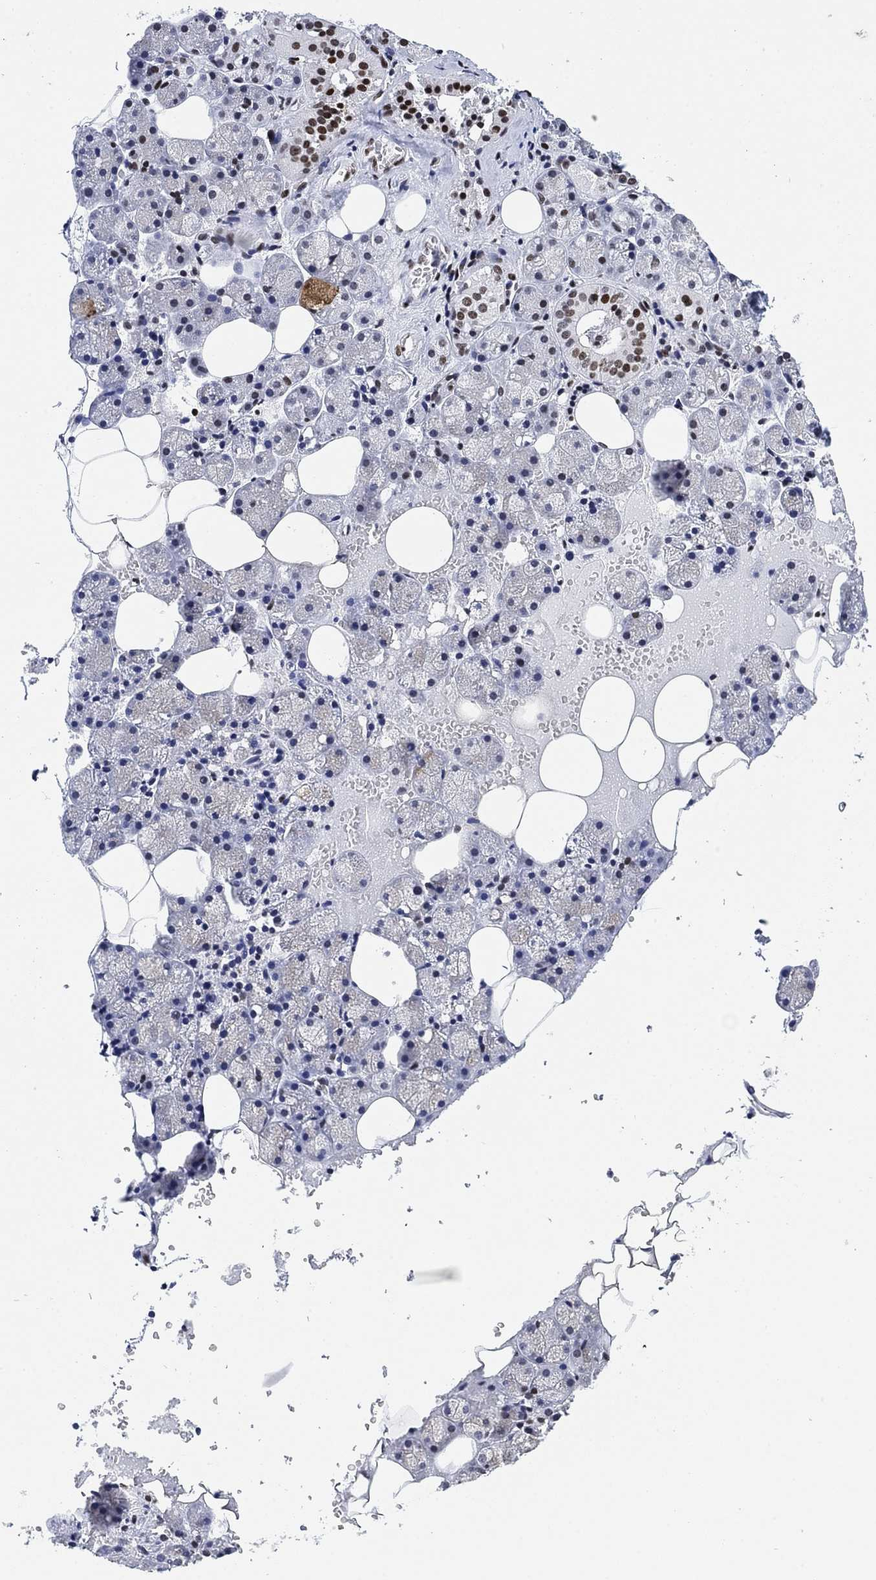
{"staining": {"intensity": "moderate", "quantity": "25%-75%", "location": "nuclear"}, "tissue": "salivary gland", "cell_type": "Glandular cells", "image_type": "normal", "snomed": [{"axis": "morphology", "description": "Normal tissue, NOS"}, {"axis": "topography", "description": "Salivary gland"}], "caption": "Immunohistochemical staining of benign human salivary gland demonstrates medium levels of moderate nuclear expression in approximately 25%-75% of glandular cells.", "gene": "H1", "patient": {"sex": "male", "age": 38}}